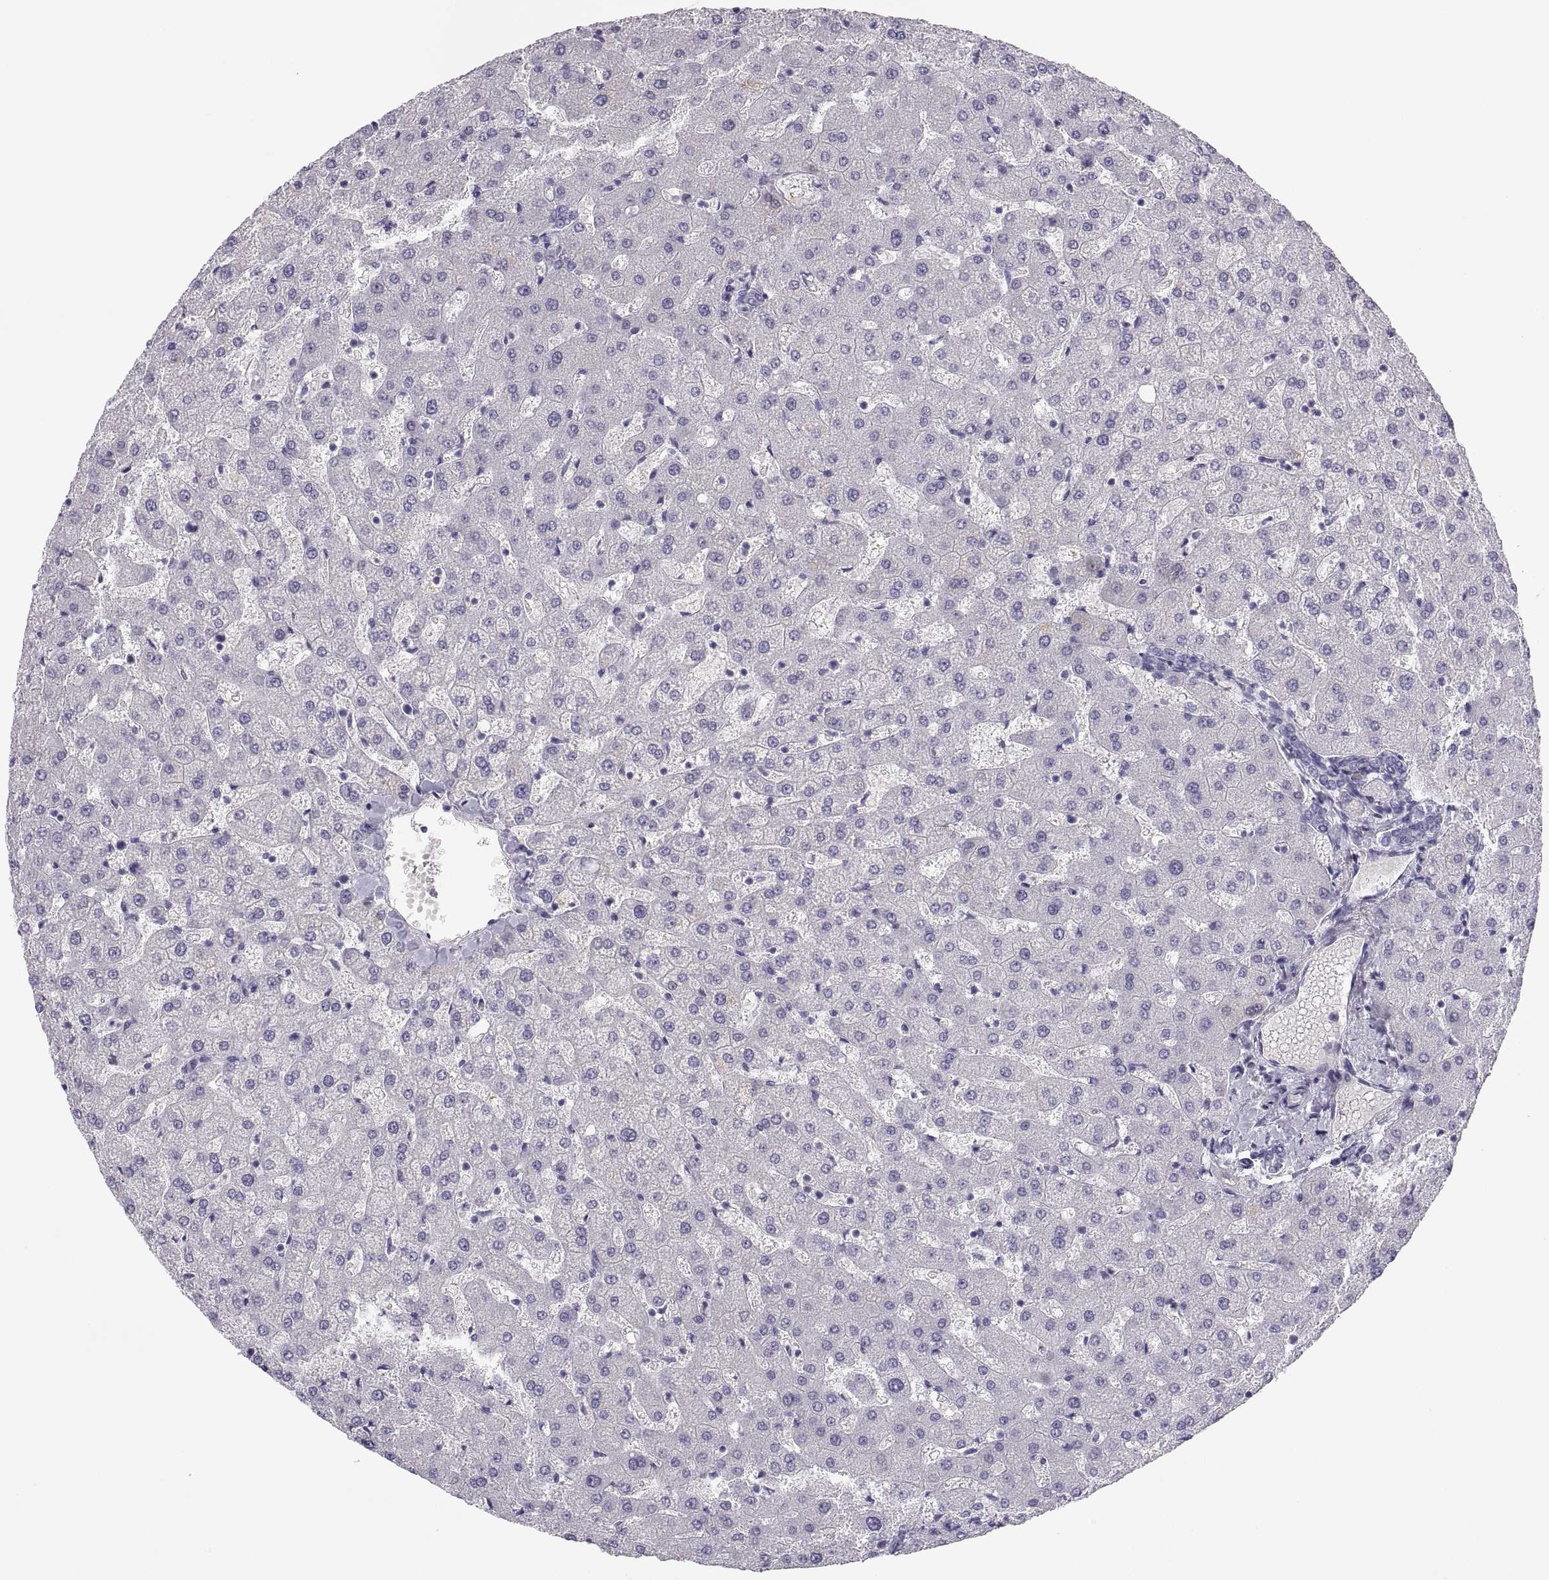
{"staining": {"intensity": "negative", "quantity": "none", "location": "none"}, "tissue": "liver", "cell_type": "Cholangiocytes", "image_type": "normal", "snomed": [{"axis": "morphology", "description": "Normal tissue, NOS"}, {"axis": "topography", "description": "Liver"}], "caption": "DAB (3,3'-diaminobenzidine) immunohistochemical staining of normal human liver displays no significant staining in cholangiocytes.", "gene": "MAGEB2", "patient": {"sex": "female", "age": 50}}